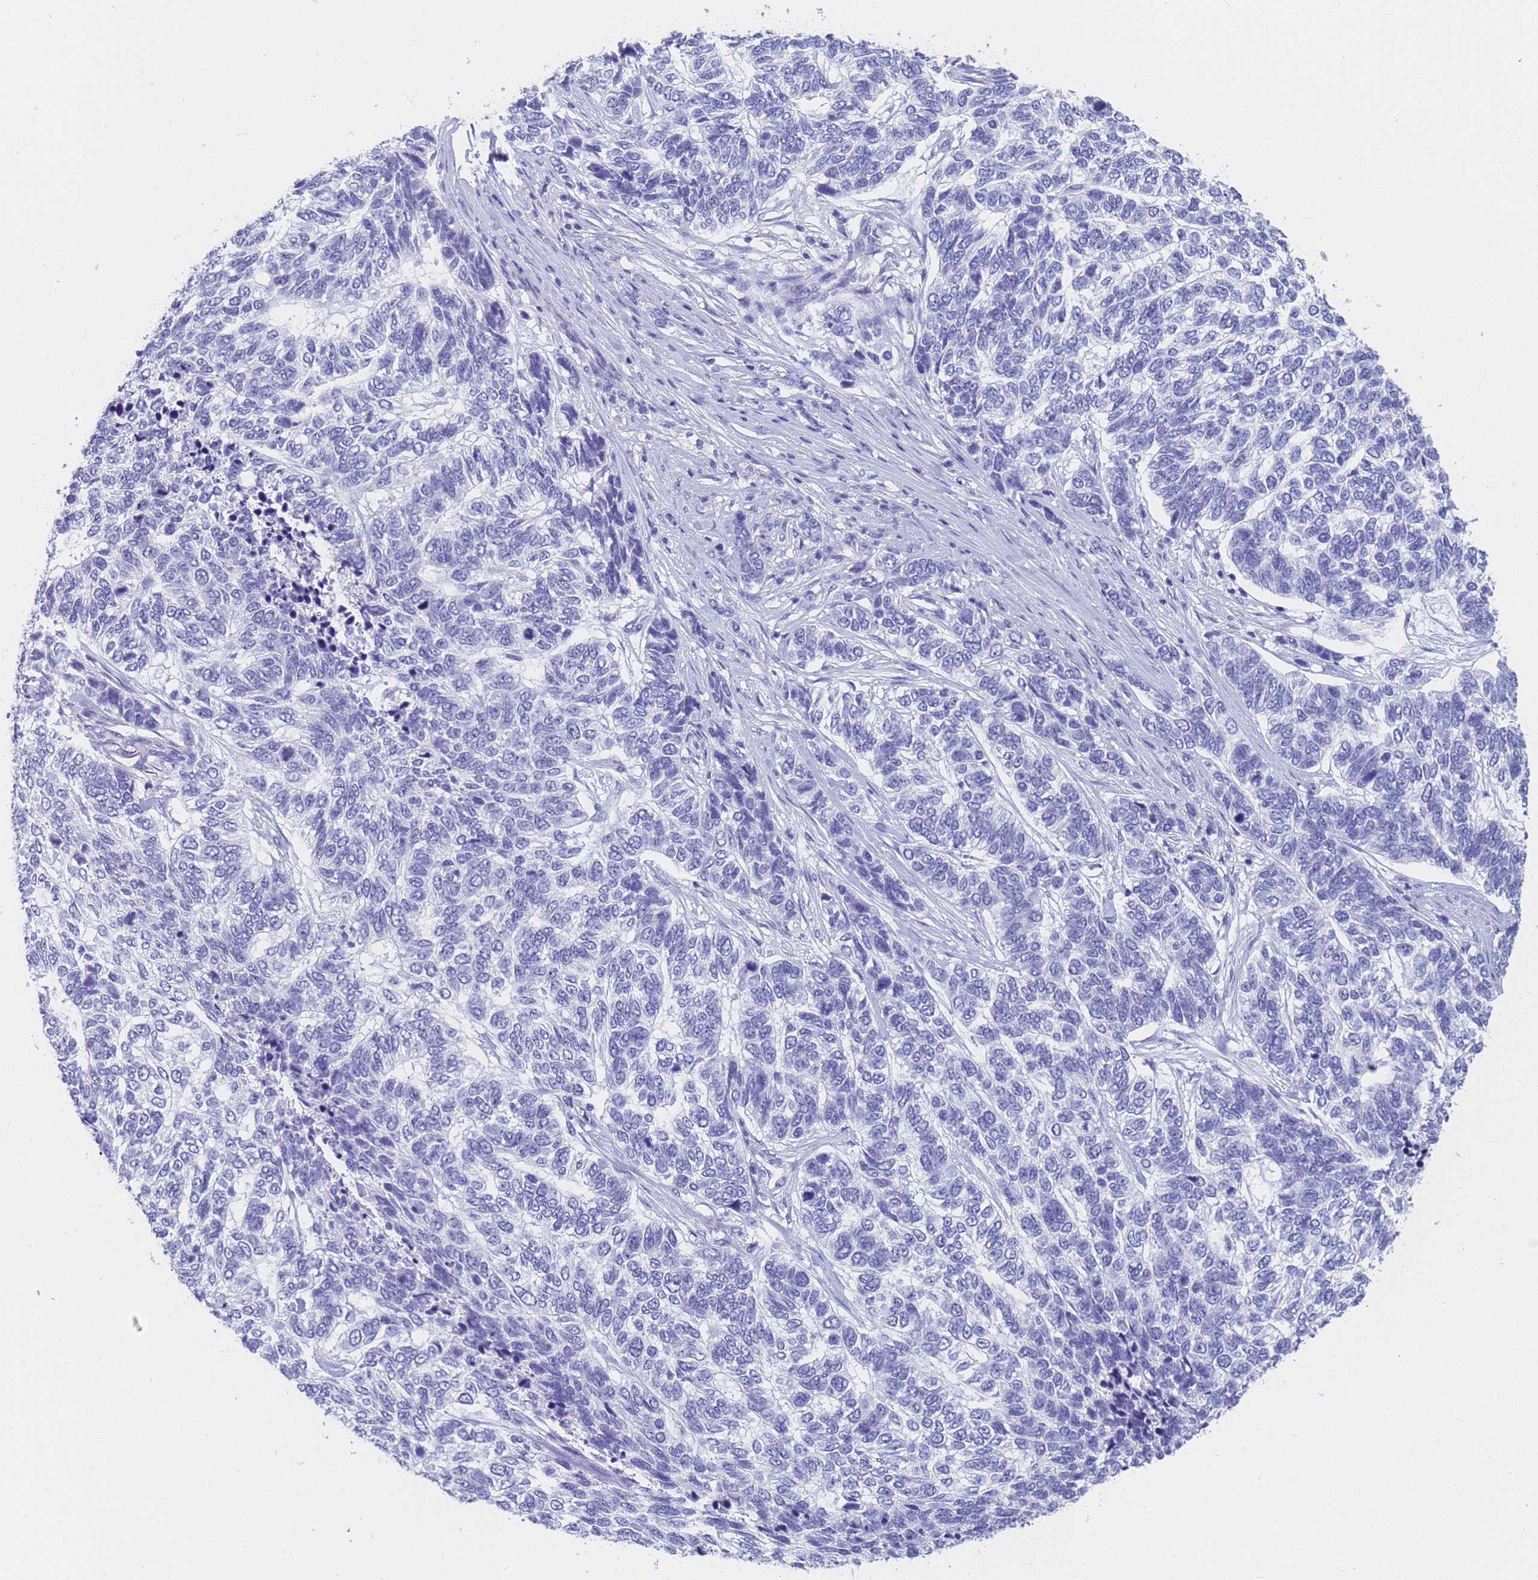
{"staining": {"intensity": "negative", "quantity": "none", "location": "none"}, "tissue": "skin cancer", "cell_type": "Tumor cells", "image_type": "cancer", "snomed": [{"axis": "morphology", "description": "Basal cell carcinoma"}, {"axis": "topography", "description": "Skin"}], "caption": "DAB (3,3'-diaminobenzidine) immunohistochemical staining of basal cell carcinoma (skin) displays no significant expression in tumor cells. (DAB (3,3'-diaminobenzidine) IHC, high magnification).", "gene": "STATH", "patient": {"sex": "female", "age": 65}}